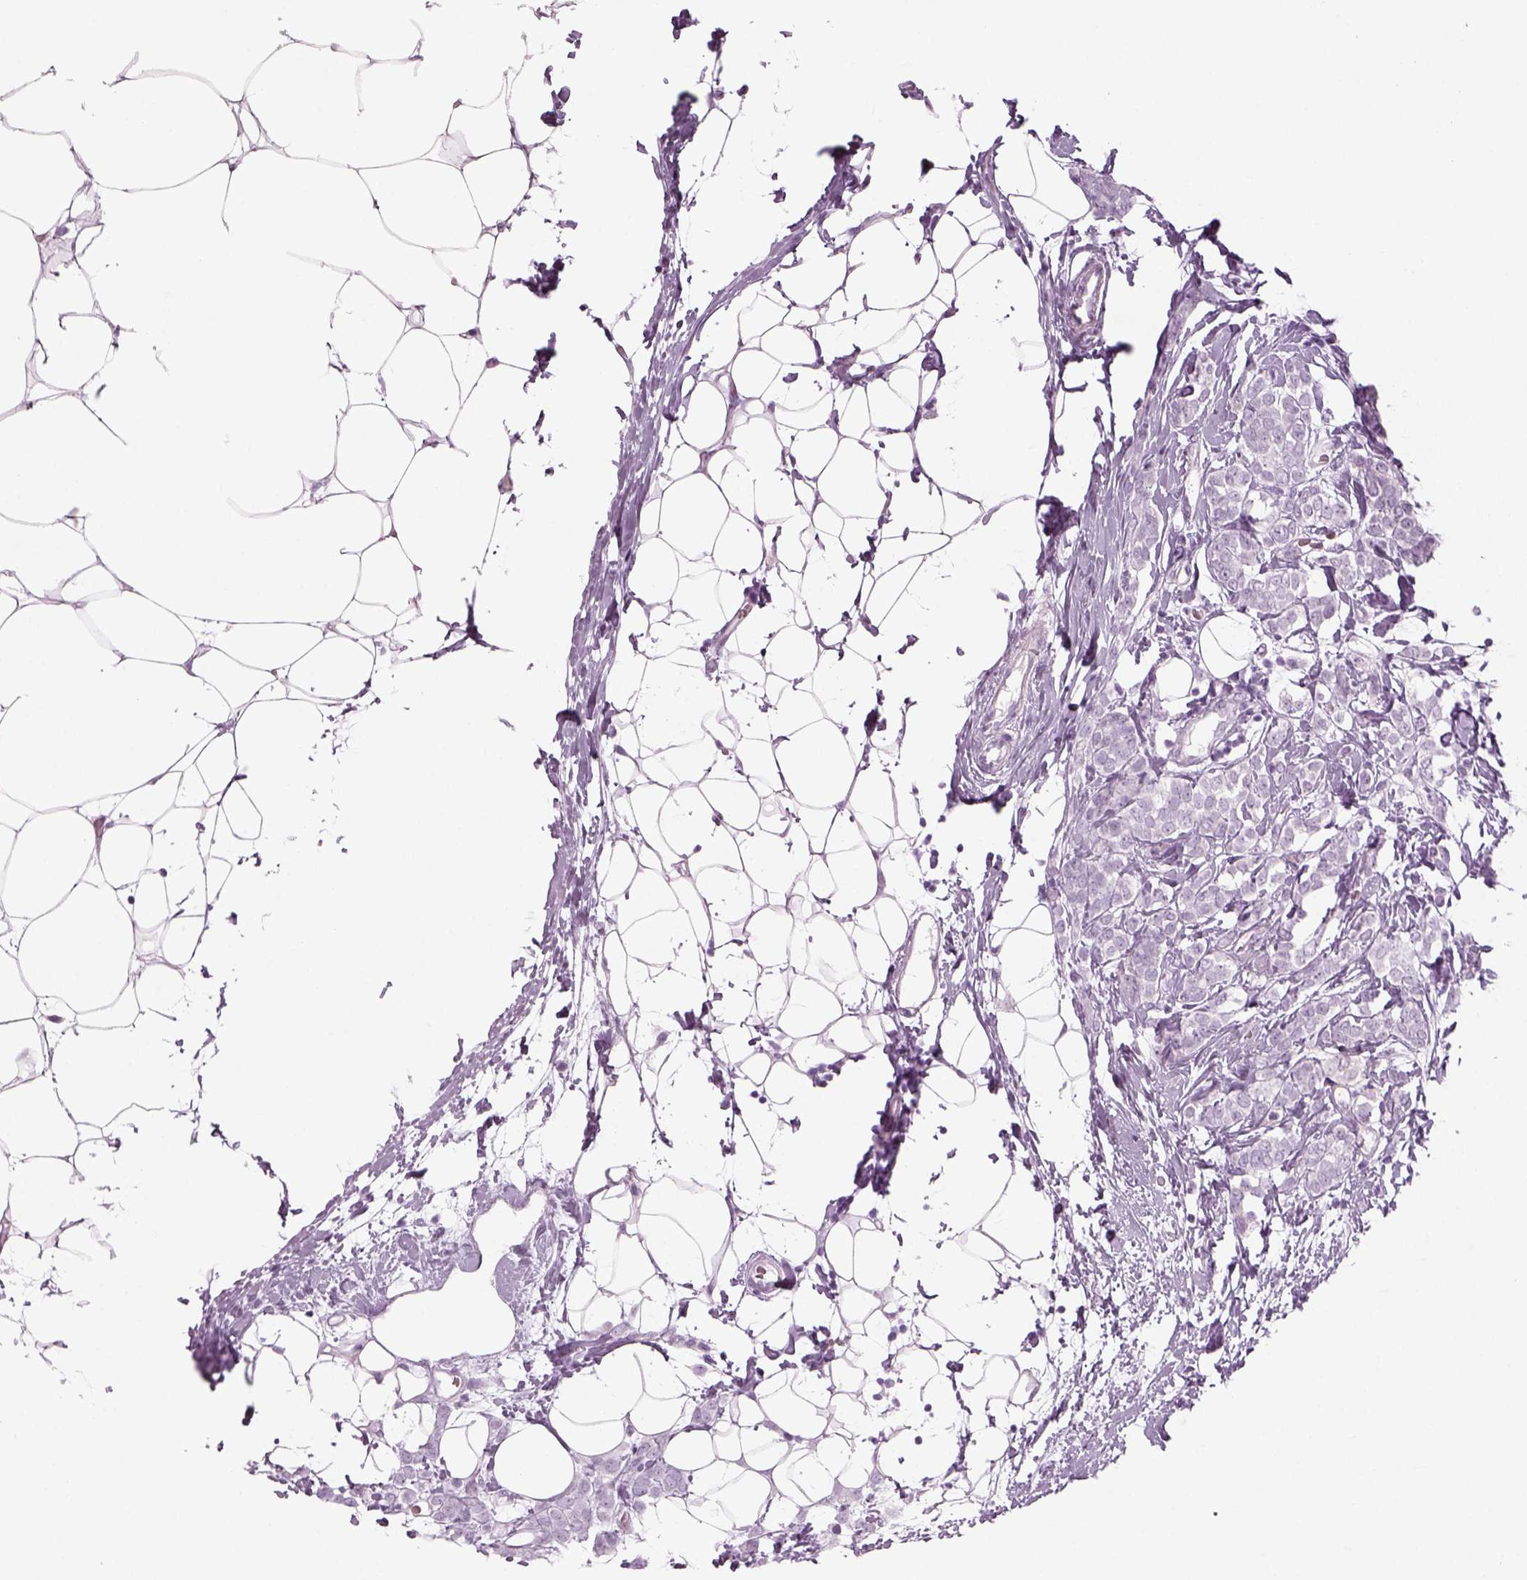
{"staining": {"intensity": "negative", "quantity": "none", "location": "none"}, "tissue": "breast cancer", "cell_type": "Tumor cells", "image_type": "cancer", "snomed": [{"axis": "morphology", "description": "Lobular carcinoma"}, {"axis": "topography", "description": "Breast"}], "caption": "There is no significant staining in tumor cells of lobular carcinoma (breast).", "gene": "SAG", "patient": {"sex": "female", "age": 49}}